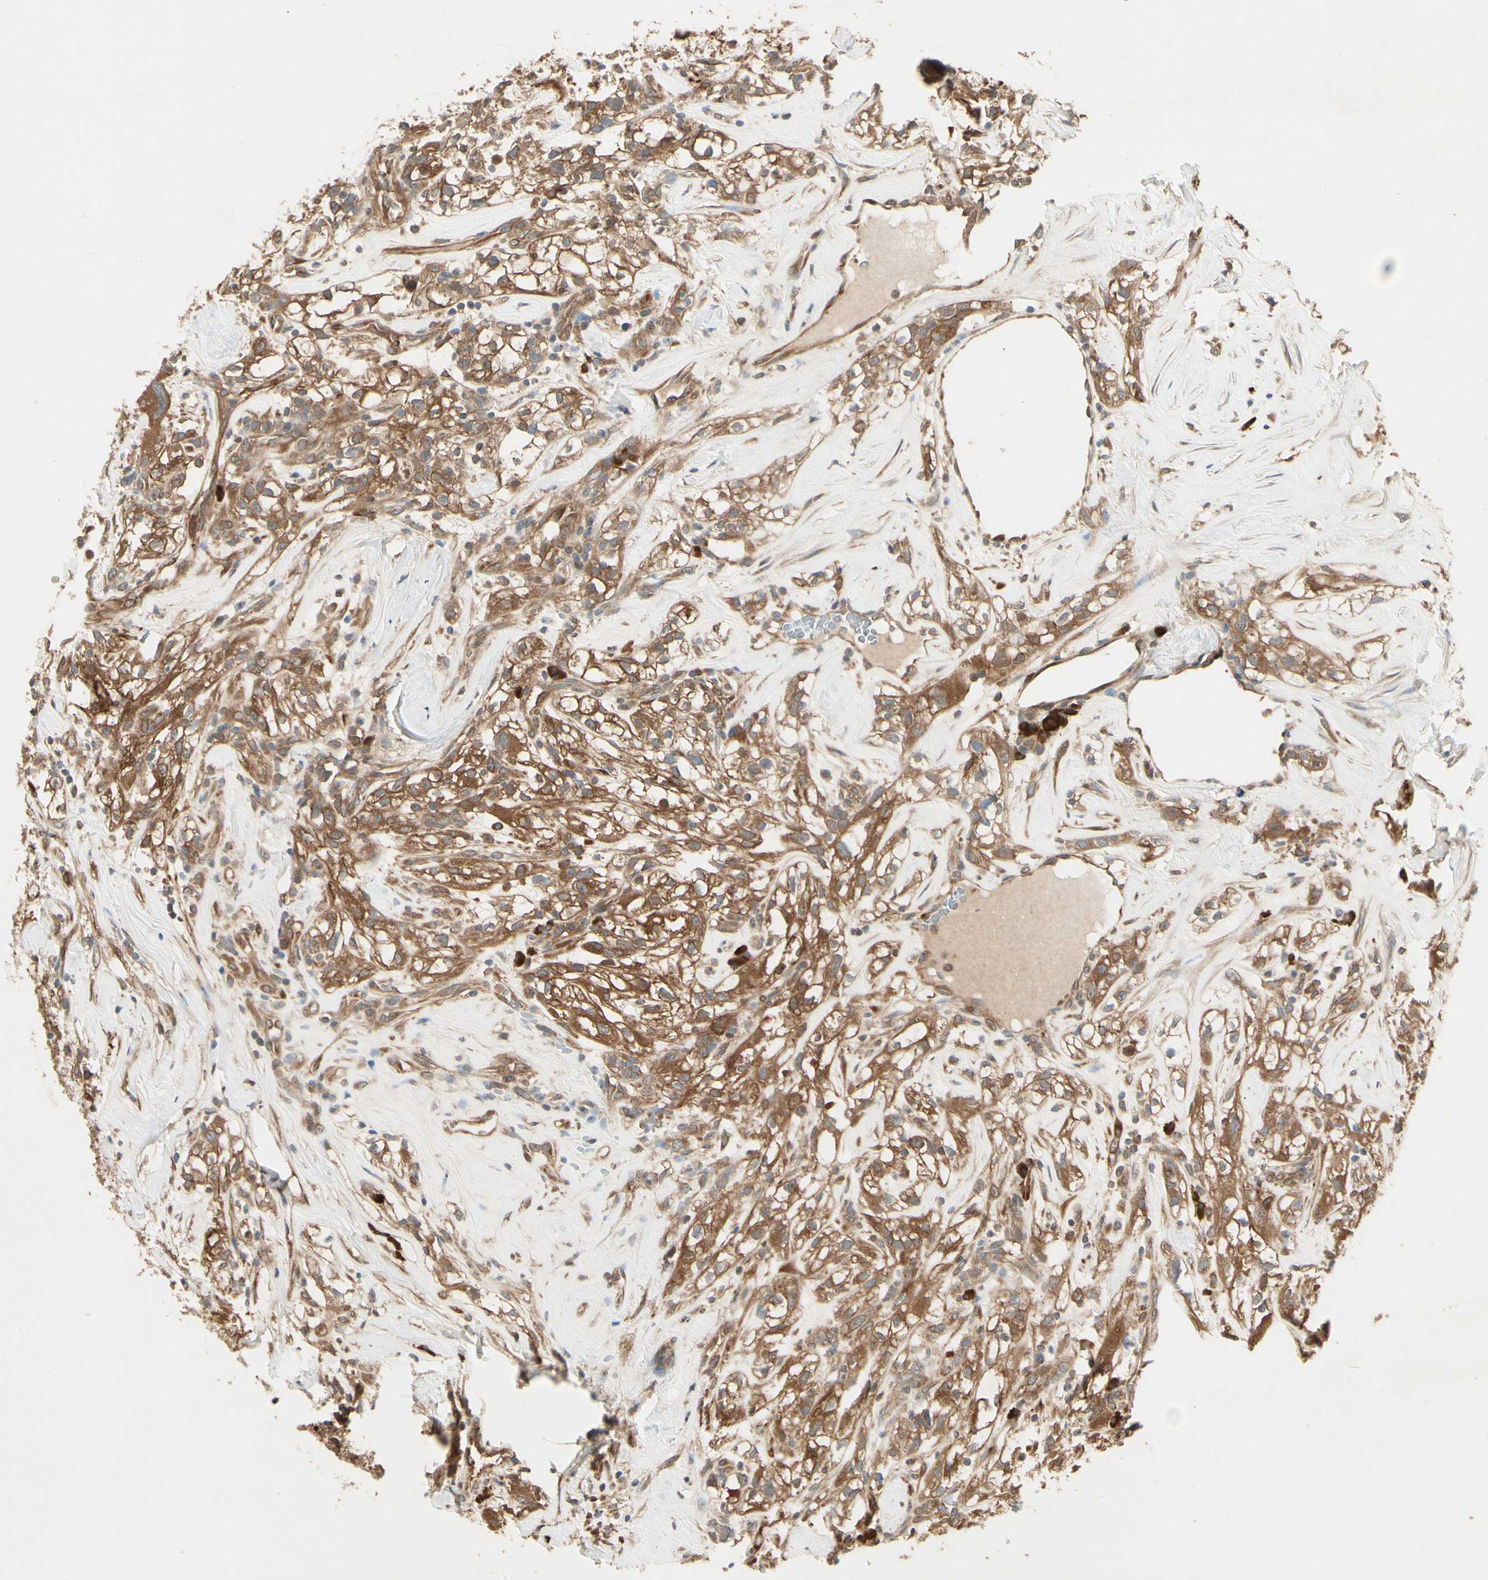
{"staining": {"intensity": "strong", "quantity": ">75%", "location": "cytoplasmic/membranous"}, "tissue": "renal cancer", "cell_type": "Tumor cells", "image_type": "cancer", "snomed": [{"axis": "morphology", "description": "Adenocarcinoma, NOS"}, {"axis": "topography", "description": "Kidney"}], "caption": "Human adenocarcinoma (renal) stained with a brown dye reveals strong cytoplasmic/membranous positive expression in about >75% of tumor cells.", "gene": "NME1-NME2", "patient": {"sex": "female", "age": 60}}